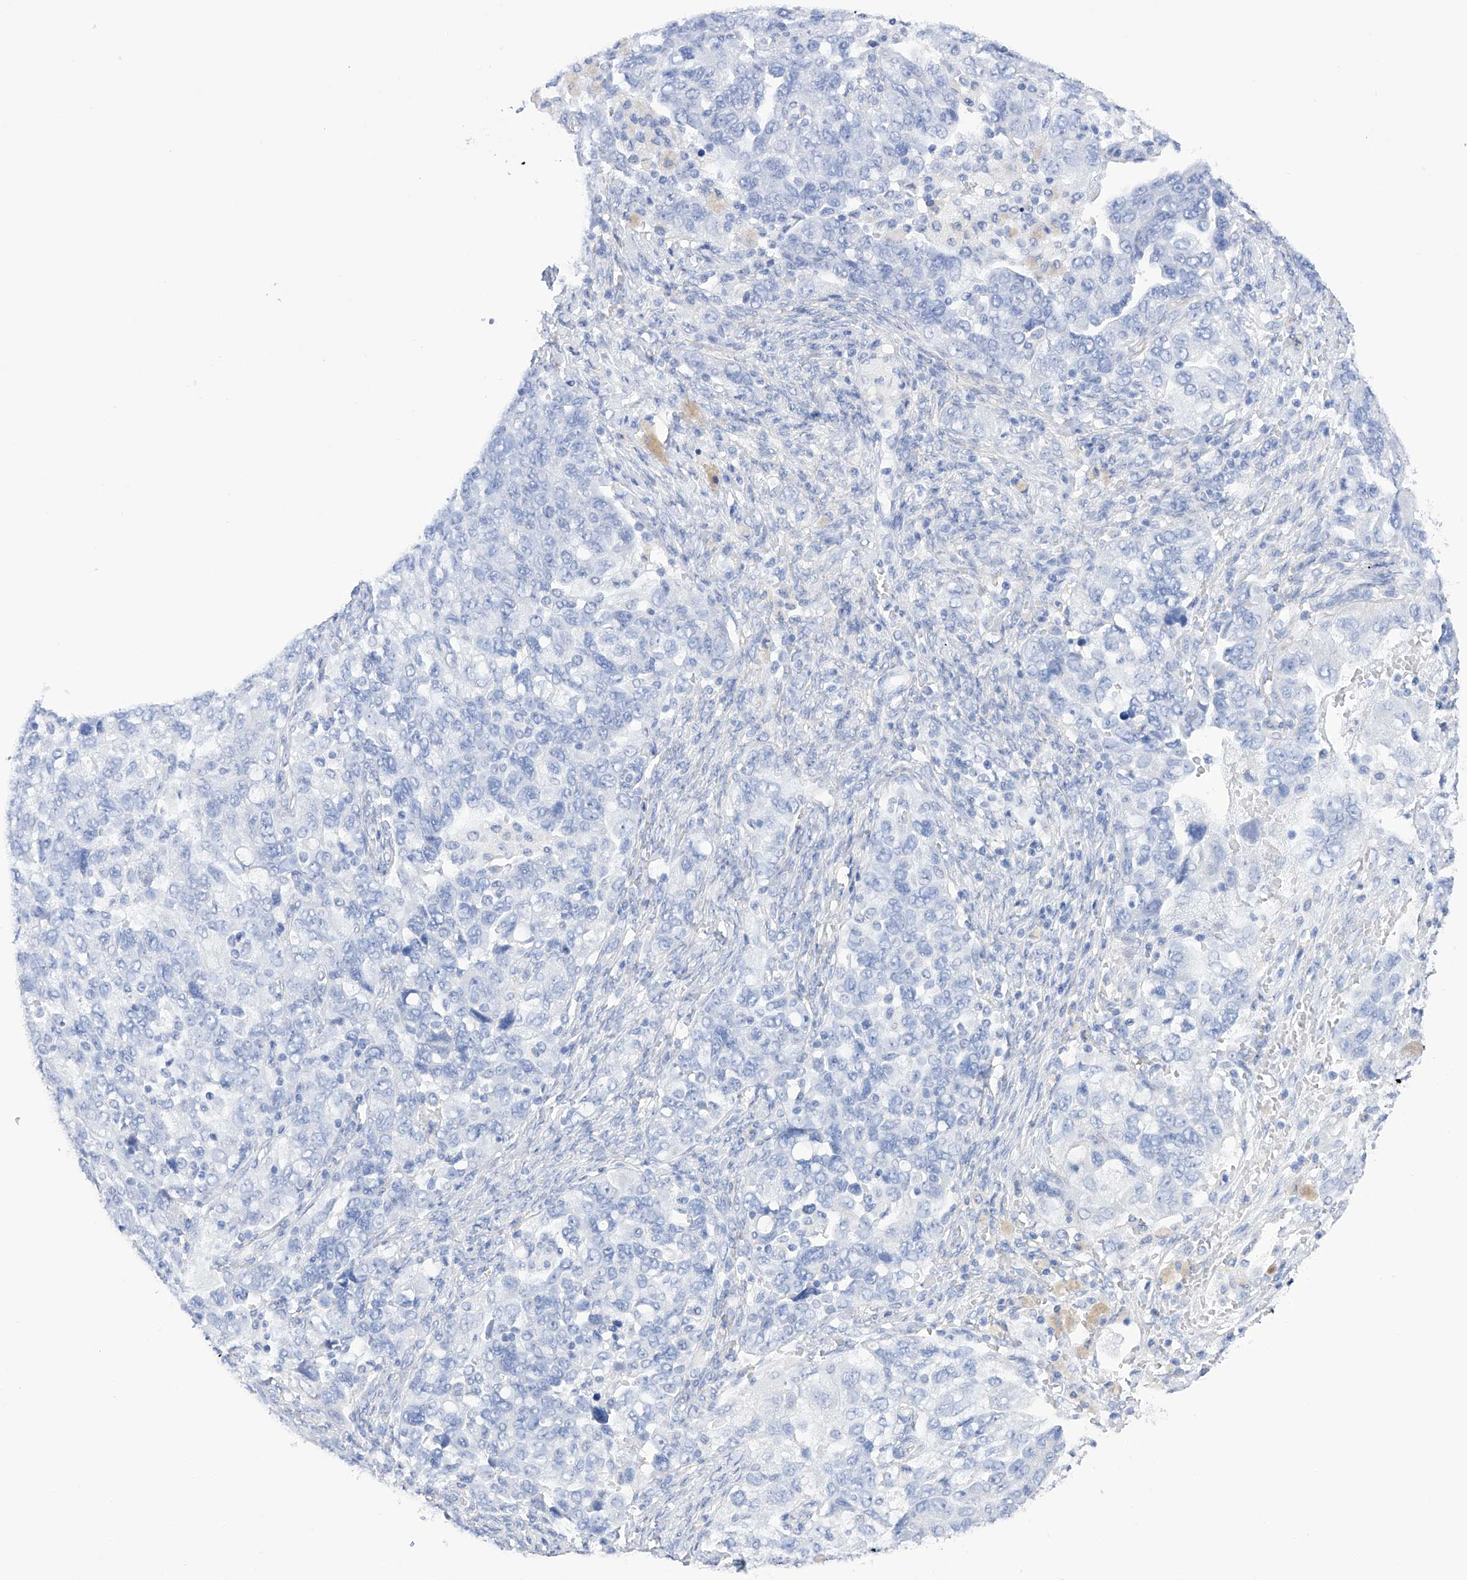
{"staining": {"intensity": "negative", "quantity": "none", "location": "none"}, "tissue": "ovarian cancer", "cell_type": "Tumor cells", "image_type": "cancer", "snomed": [{"axis": "morphology", "description": "Carcinoma, NOS"}, {"axis": "morphology", "description": "Cystadenocarcinoma, serous, NOS"}, {"axis": "topography", "description": "Ovary"}], "caption": "This is an immunohistochemistry photomicrograph of ovarian cancer (serous cystadenocarcinoma). There is no staining in tumor cells.", "gene": "FLG", "patient": {"sex": "female", "age": 69}}